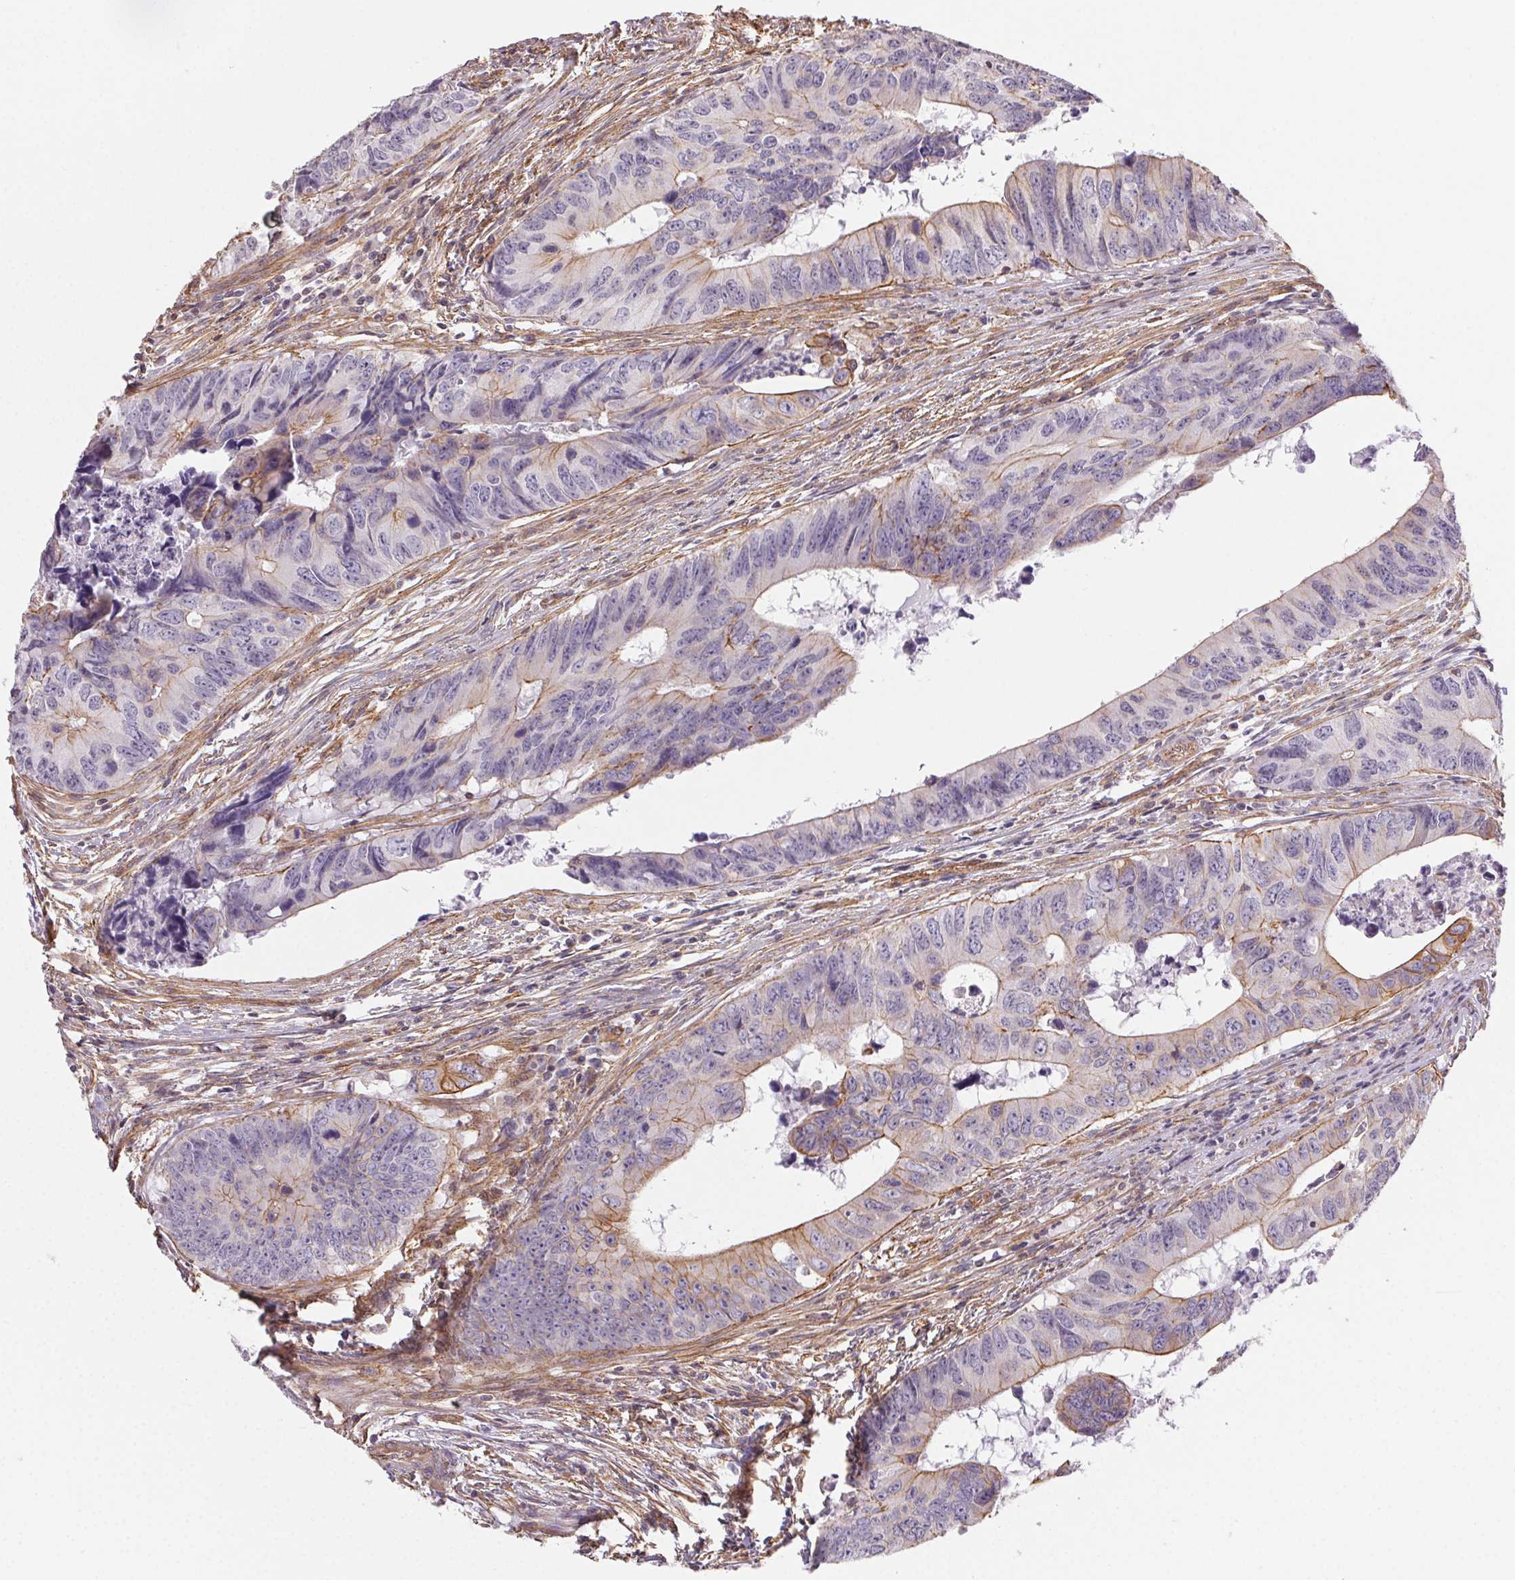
{"staining": {"intensity": "moderate", "quantity": "<25%", "location": "cytoplasmic/membranous"}, "tissue": "colorectal cancer", "cell_type": "Tumor cells", "image_type": "cancer", "snomed": [{"axis": "morphology", "description": "Adenocarcinoma, NOS"}, {"axis": "topography", "description": "Colon"}], "caption": "A brown stain labels moderate cytoplasmic/membranous positivity of a protein in colorectal cancer (adenocarcinoma) tumor cells.", "gene": "PLA2G4F", "patient": {"sex": "female", "age": 82}}